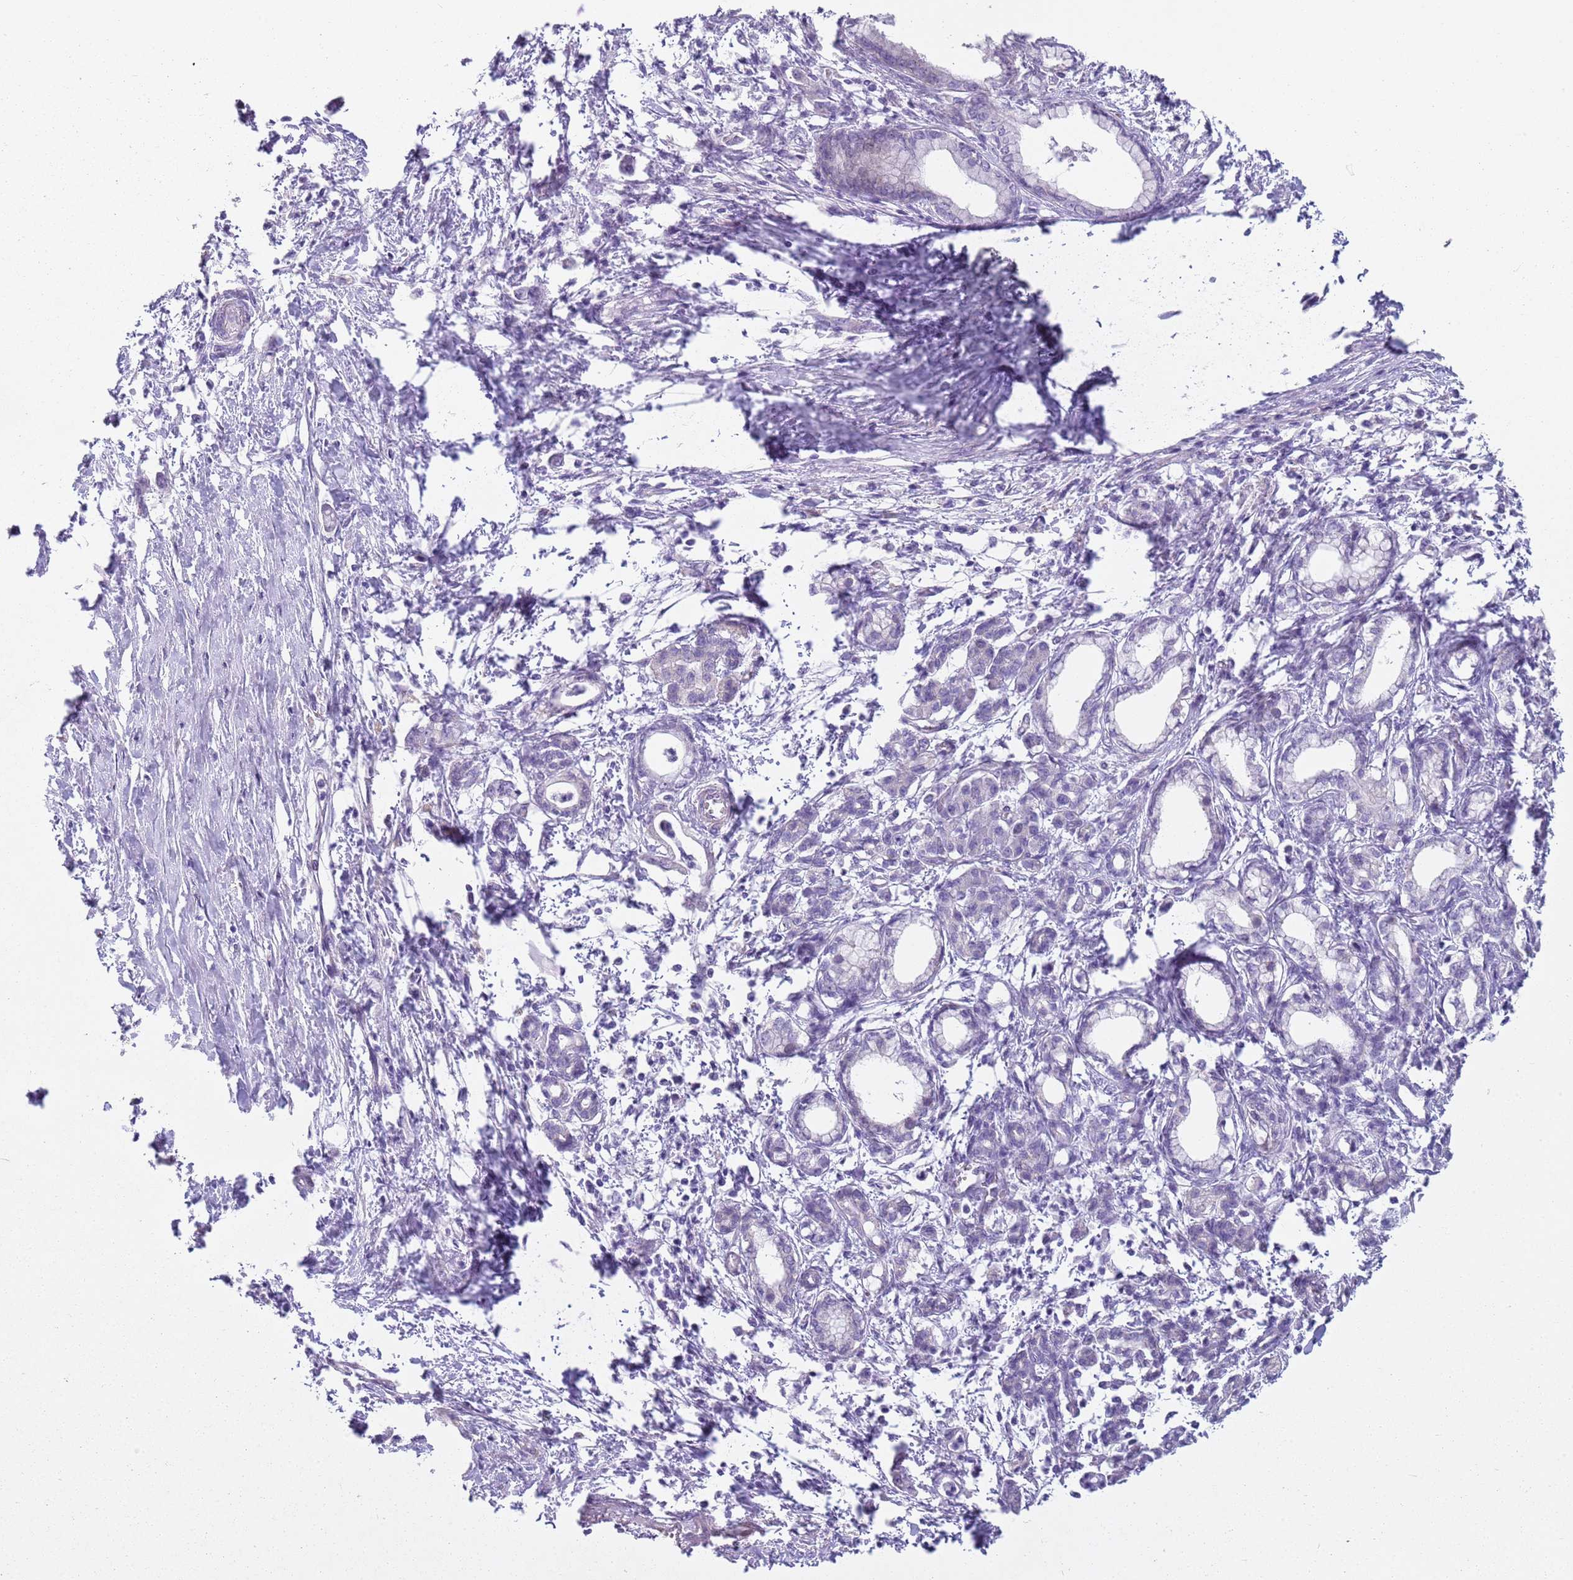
{"staining": {"intensity": "negative", "quantity": "none", "location": "none"}, "tissue": "pancreatic cancer", "cell_type": "Tumor cells", "image_type": "cancer", "snomed": [{"axis": "morphology", "description": "Adenocarcinoma, NOS"}, {"axis": "topography", "description": "Pancreas"}], "caption": "The photomicrograph displays no significant positivity in tumor cells of pancreatic cancer.", "gene": "ZNF583", "patient": {"sex": "female", "age": 55}}